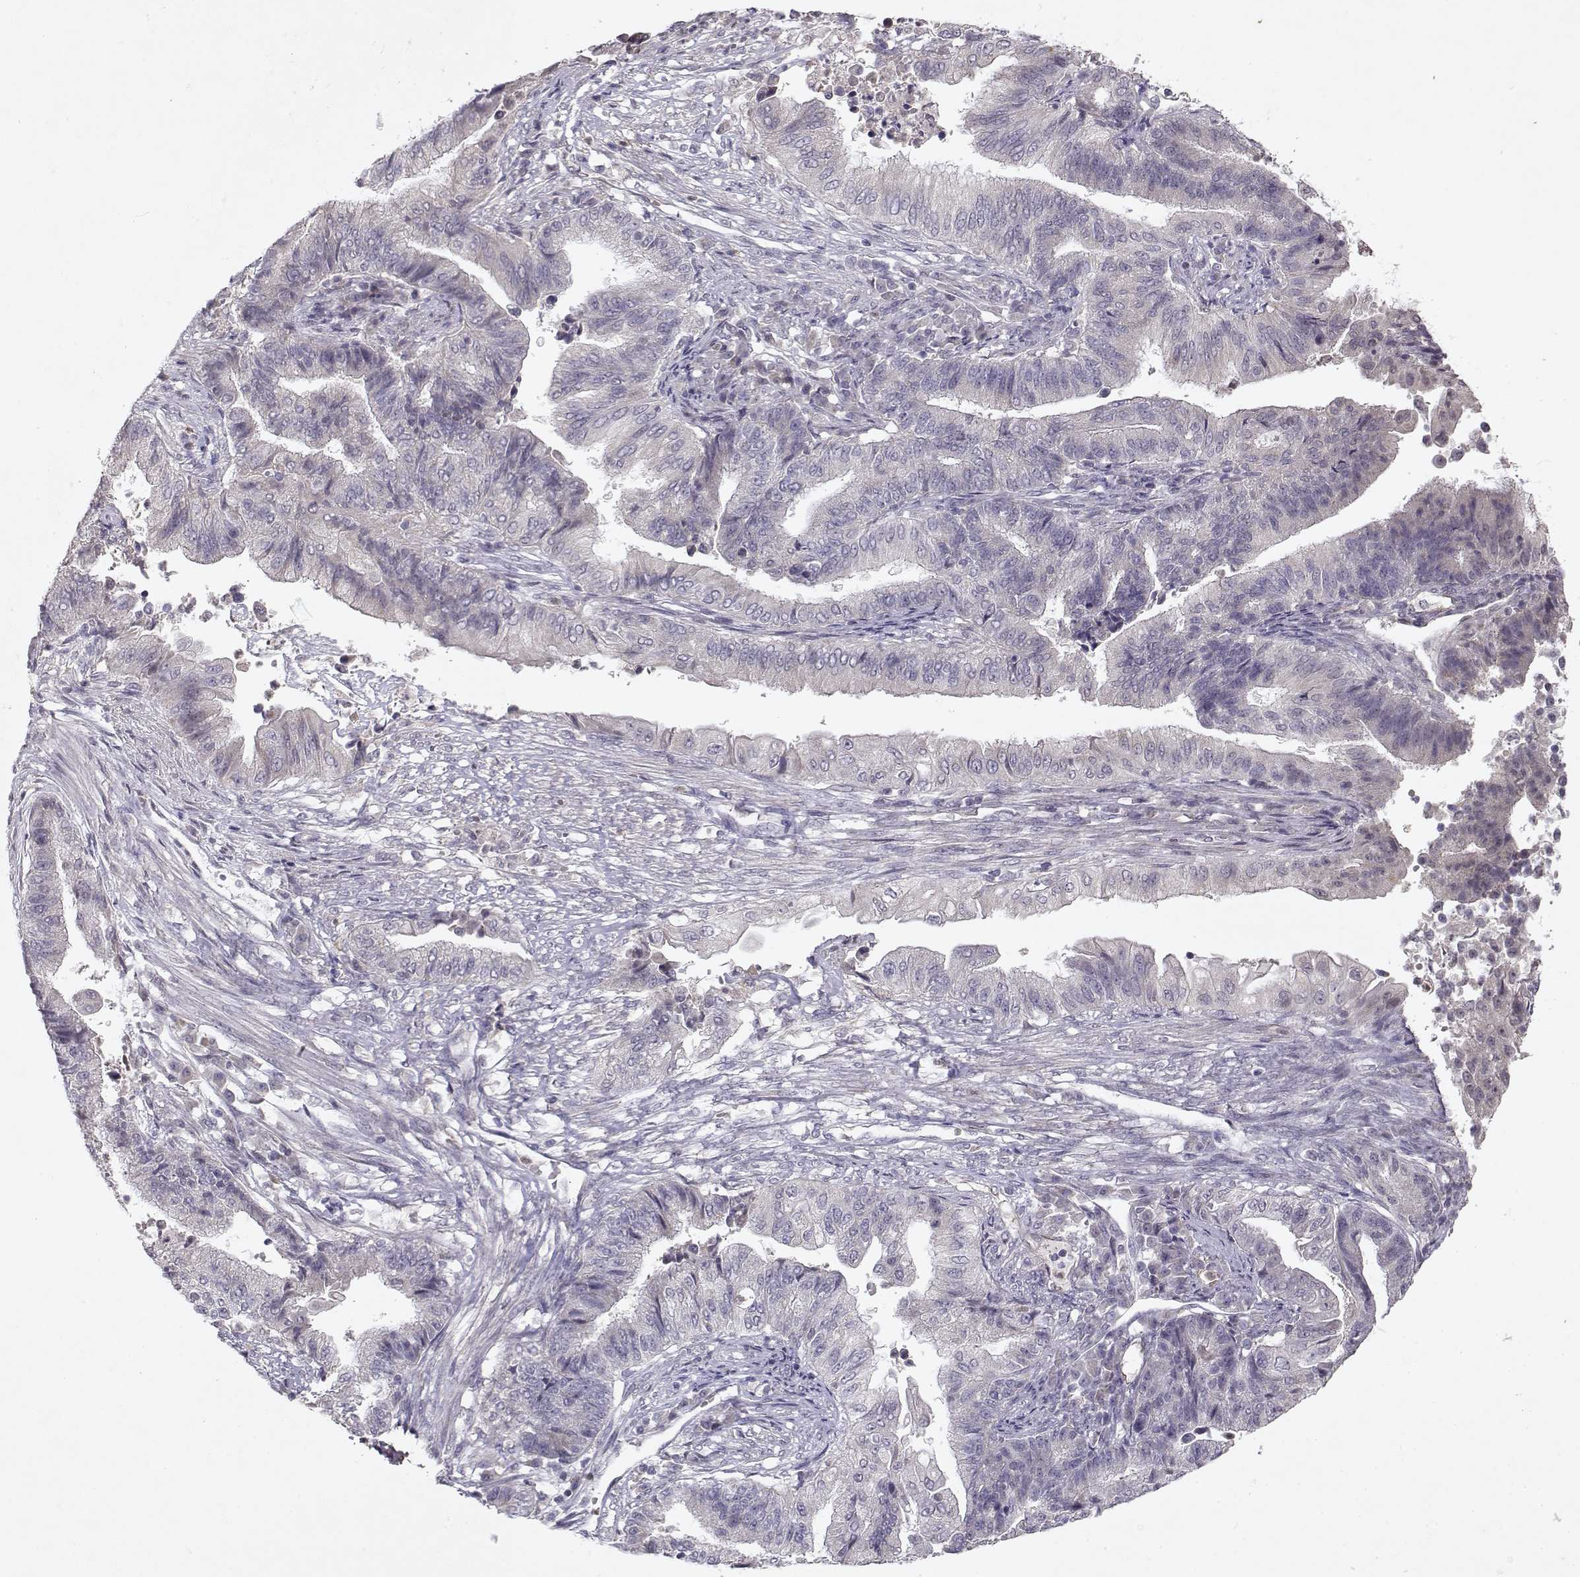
{"staining": {"intensity": "negative", "quantity": "none", "location": "none"}, "tissue": "endometrial cancer", "cell_type": "Tumor cells", "image_type": "cancer", "snomed": [{"axis": "morphology", "description": "Adenocarcinoma, NOS"}, {"axis": "topography", "description": "Uterus"}, {"axis": "topography", "description": "Endometrium"}], "caption": "This micrograph is of endometrial cancer (adenocarcinoma) stained with immunohistochemistry to label a protein in brown with the nuclei are counter-stained blue. There is no staining in tumor cells. (DAB (3,3'-diaminobenzidine) immunohistochemistry visualized using brightfield microscopy, high magnification).", "gene": "BMX", "patient": {"sex": "female", "age": 54}}